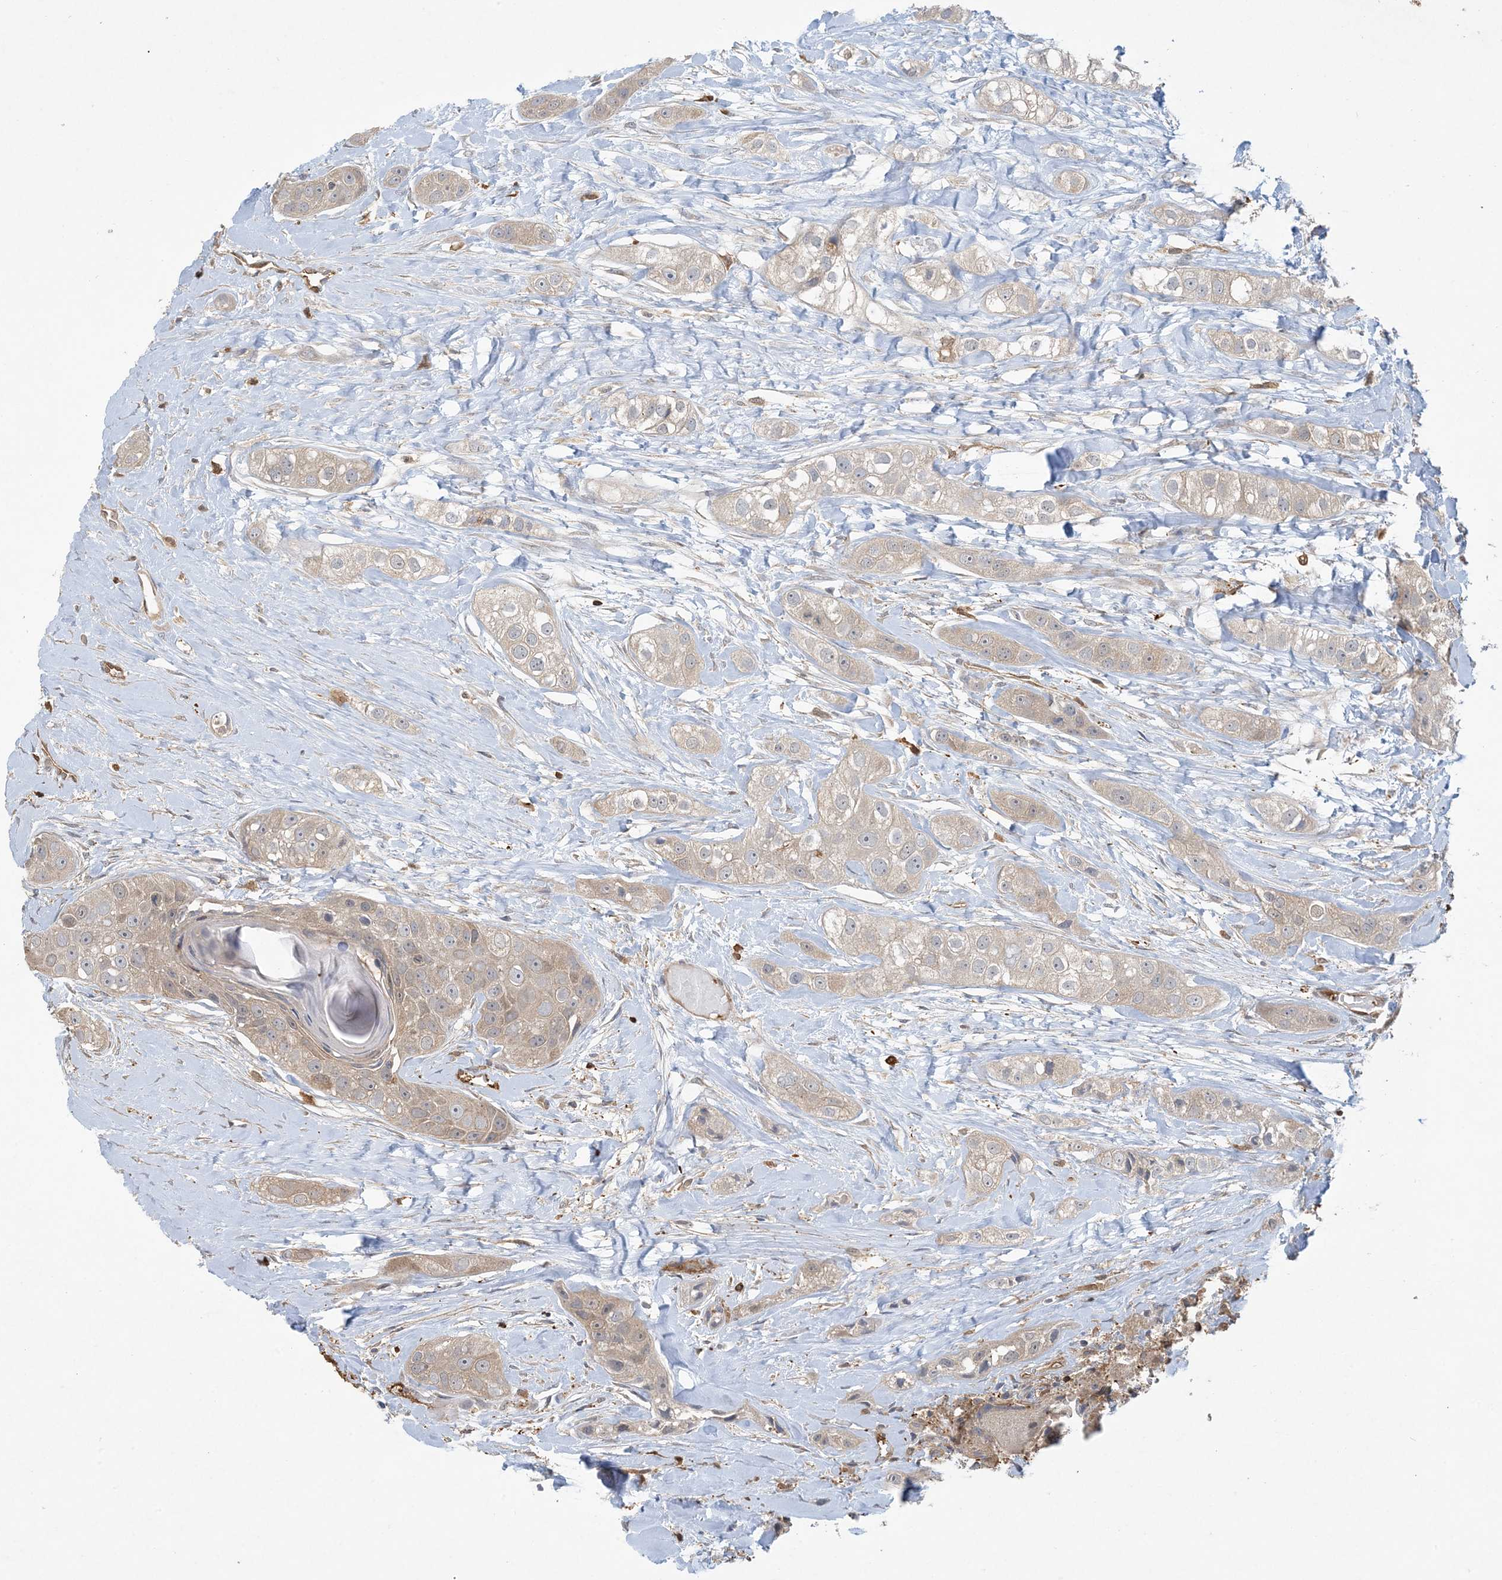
{"staining": {"intensity": "weak", "quantity": "25%-75%", "location": "cytoplasmic/membranous"}, "tissue": "head and neck cancer", "cell_type": "Tumor cells", "image_type": "cancer", "snomed": [{"axis": "morphology", "description": "Normal tissue, NOS"}, {"axis": "morphology", "description": "Squamous cell carcinoma, NOS"}, {"axis": "topography", "description": "Skeletal muscle"}, {"axis": "topography", "description": "Head-Neck"}], "caption": "A brown stain labels weak cytoplasmic/membranous staining of a protein in human head and neck squamous cell carcinoma tumor cells.", "gene": "TMSB4X", "patient": {"sex": "male", "age": 51}}